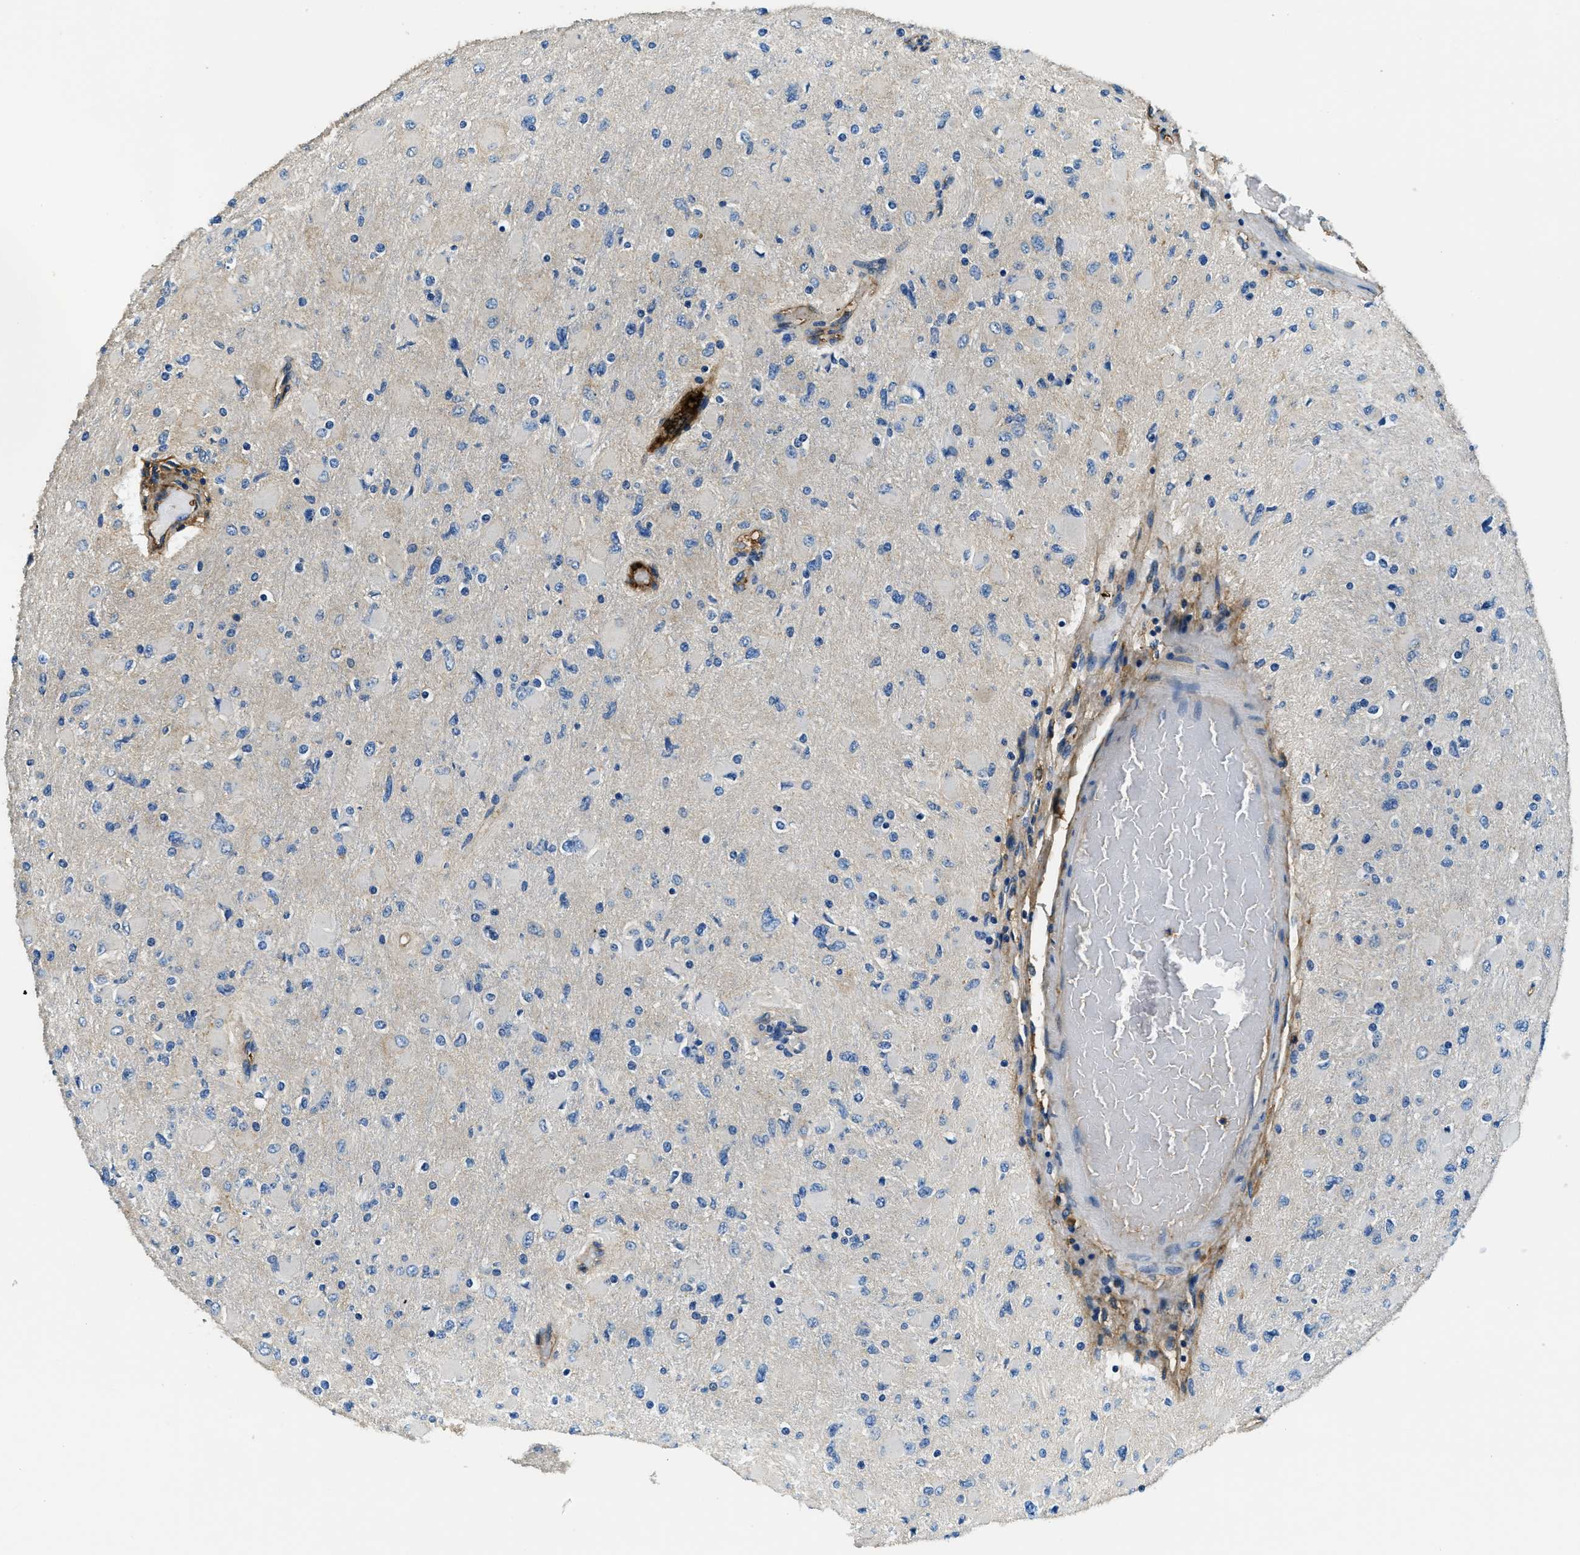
{"staining": {"intensity": "negative", "quantity": "none", "location": "none"}, "tissue": "glioma", "cell_type": "Tumor cells", "image_type": "cancer", "snomed": [{"axis": "morphology", "description": "Glioma, malignant, High grade"}, {"axis": "topography", "description": "Cerebral cortex"}], "caption": "High magnification brightfield microscopy of glioma stained with DAB (brown) and counterstained with hematoxylin (blue): tumor cells show no significant positivity.", "gene": "TMEM186", "patient": {"sex": "female", "age": 36}}